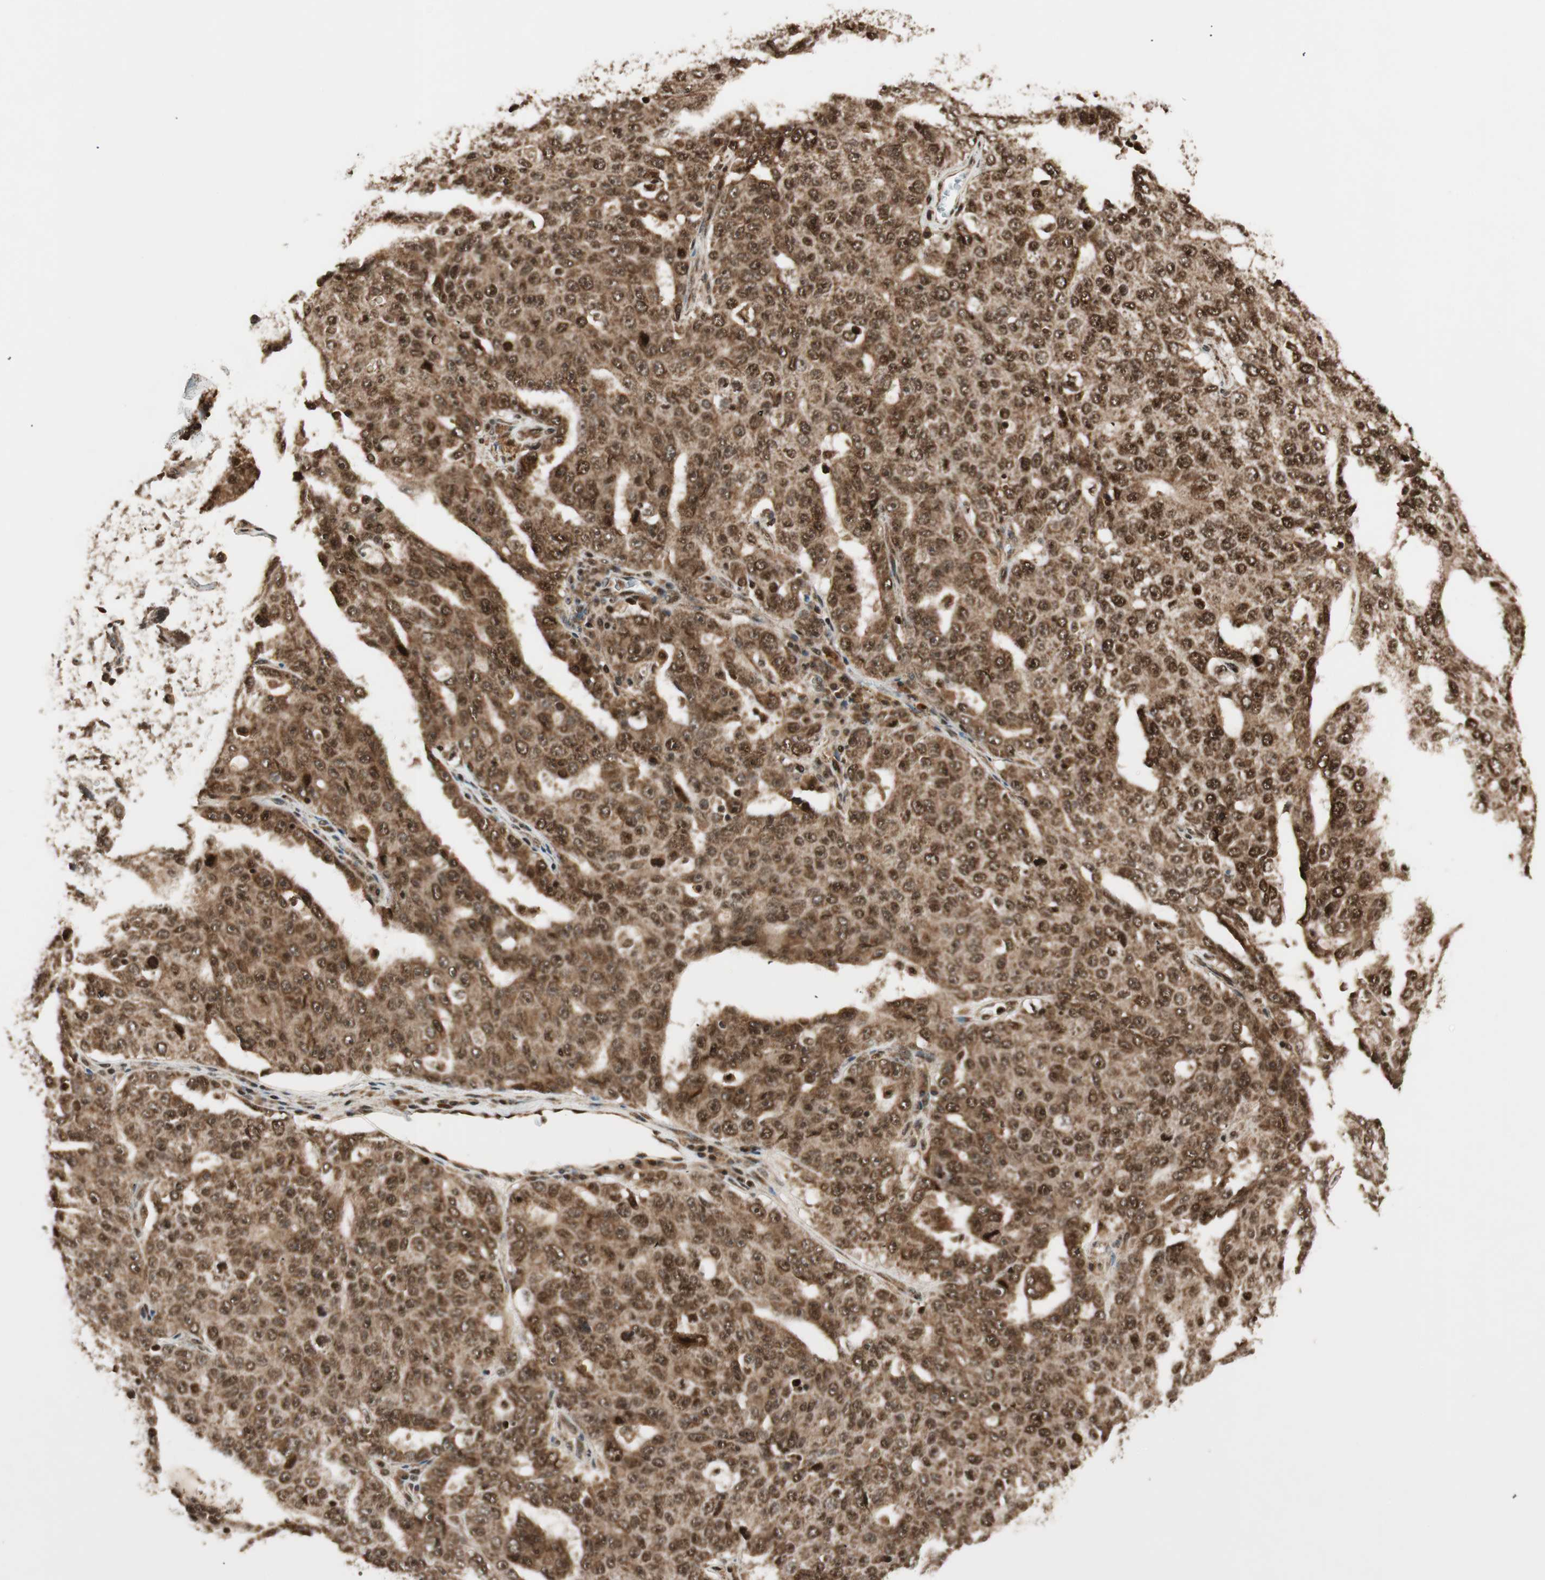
{"staining": {"intensity": "strong", "quantity": ">75%", "location": "cytoplasmic/membranous,nuclear"}, "tissue": "ovarian cancer", "cell_type": "Tumor cells", "image_type": "cancer", "snomed": [{"axis": "morphology", "description": "Carcinoma, endometroid"}, {"axis": "topography", "description": "Ovary"}], "caption": "A brown stain highlights strong cytoplasmic/membranous and nuclear positivity of a protein in ovarian endometroid carcinoma tumor cells. The protein of interest is stained brown, and the nuclei are stained in blue (DAB IHC with brightfield microscopy, high magnification).", "gene": "RPA3", "patient": {"sex": "female", "age": 62}}